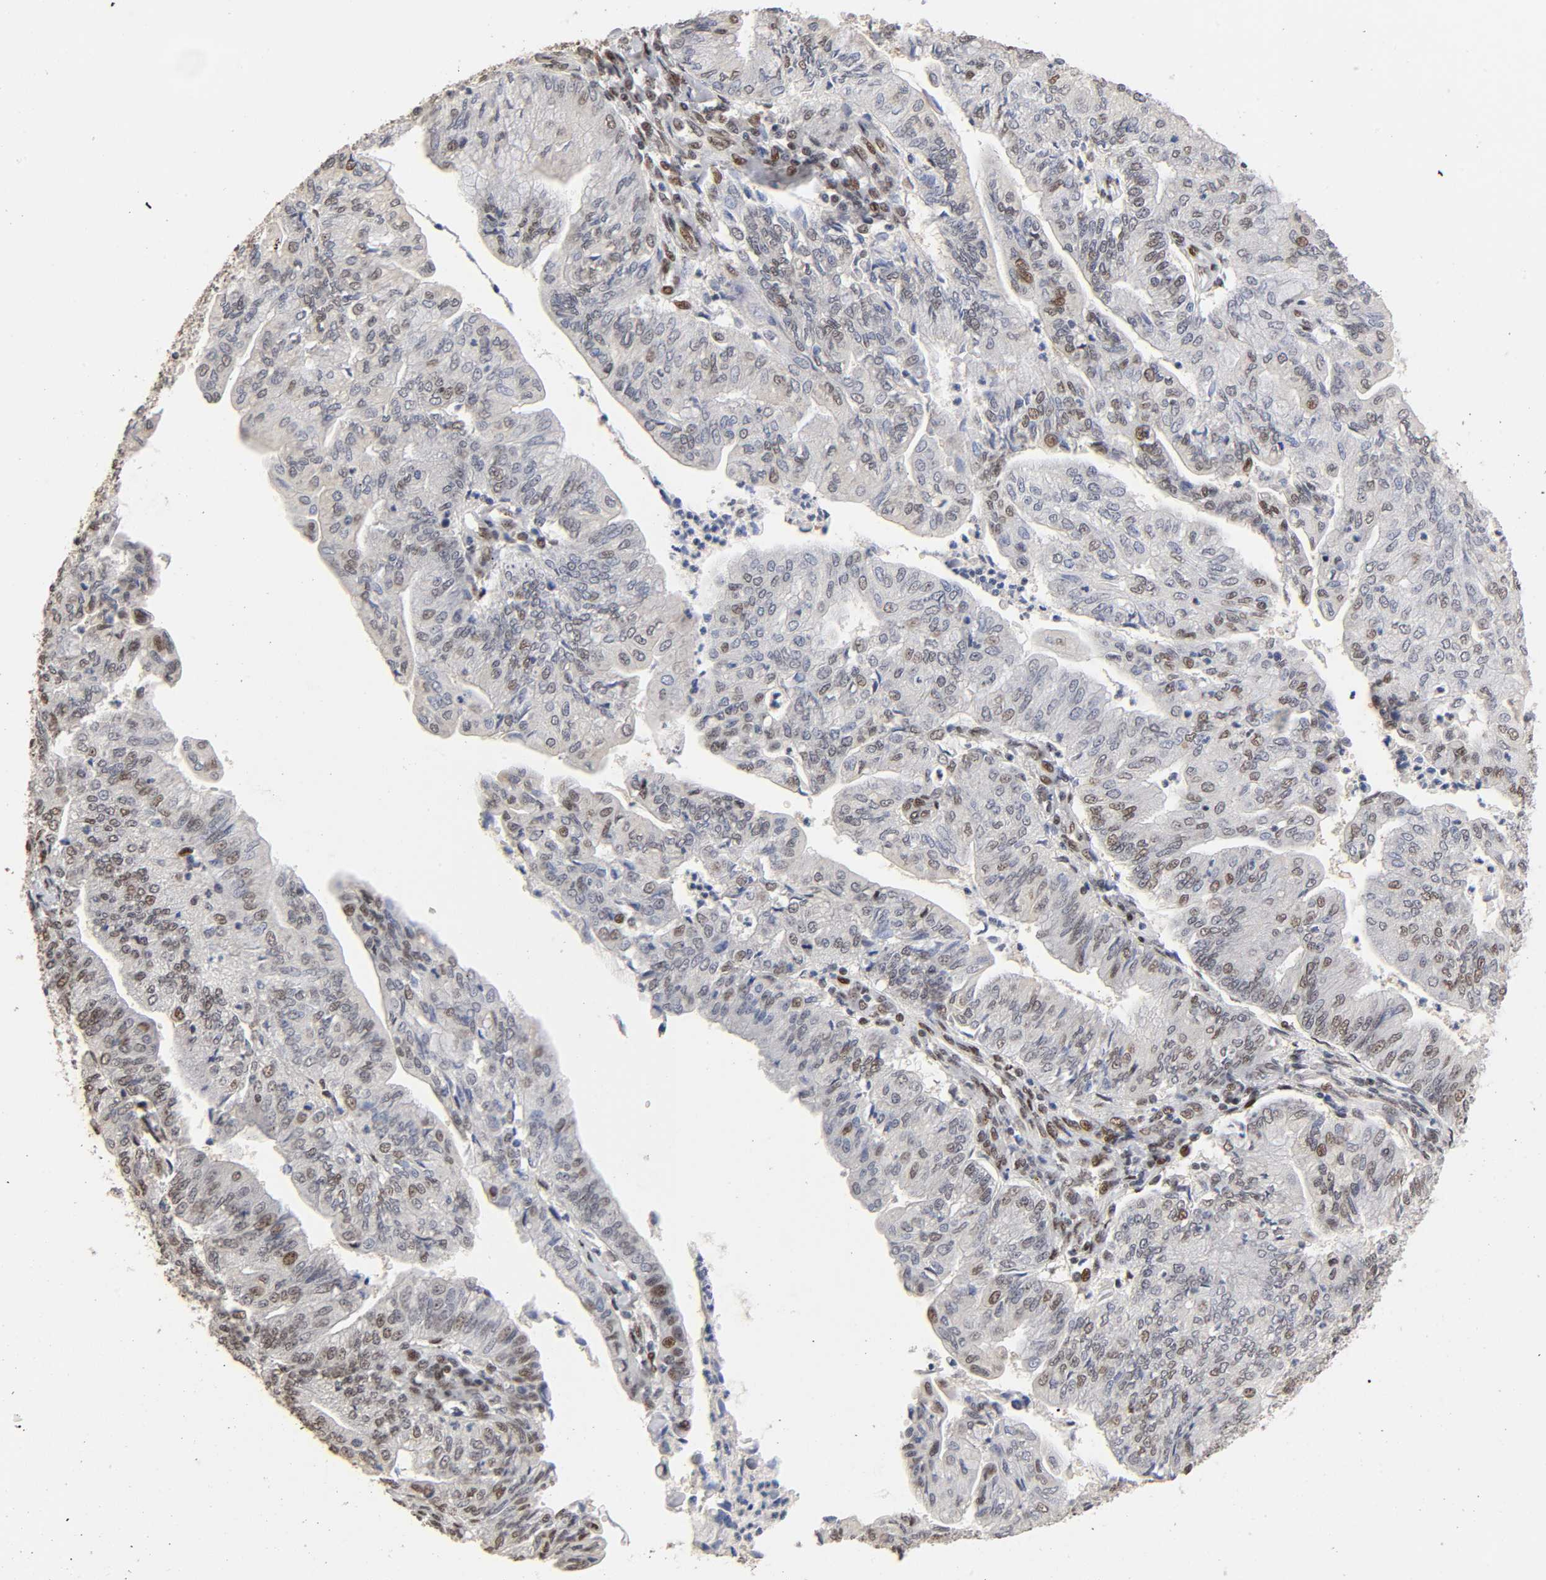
{"staining": {"intensity": "moderate", "quantity": "25%-75%", "location": "nuclear"}, "tissue": "endometrial cancer", "cell_type": "Tumor cells", "image_type": "cancer", "snomed": [{"axis": "morphology", "description": "Adenocarcinoma, NOS"}, {"axis": "topography", "description": "Endometrium"}], "caption": "The immunohistochemical stain shows moderate nuclear staining in tumor cells of adenocarcinoma (endometrial) tissue. (DAB IHC with brightfield microscopy, high magnification).", "gene": "TP53RK", "patient": {"sex": "female", "age": 59}}